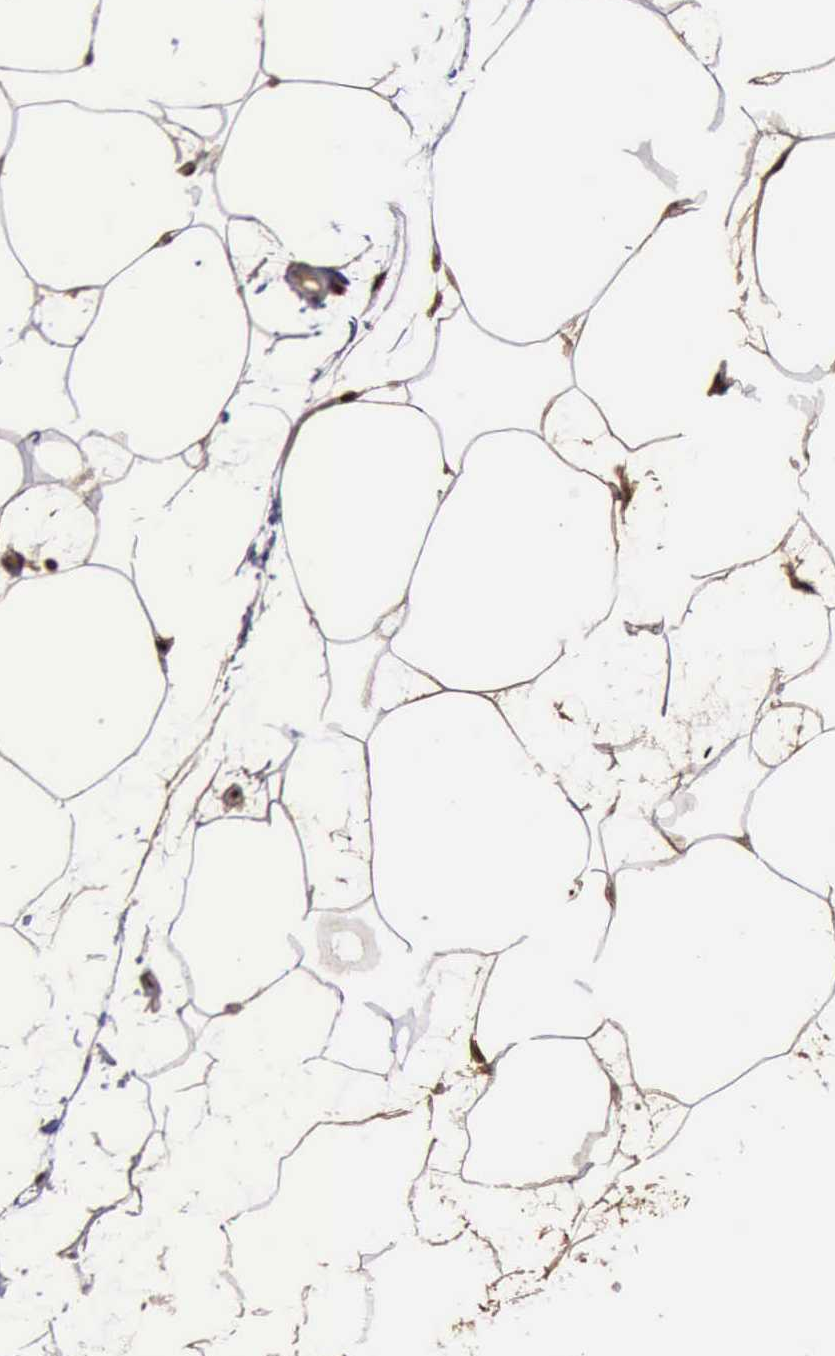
{"staining": {"intensity": "strong", "quantity": ">75%", "location": "nuclear"}, "tissue": "adipose tissue", "cell_type": "Adipocytes", "image_type": "normal", "snomed": [{"axis": "morphology", "description": "Normal tissue, NOS"}, {"axis": "morphology", "description": "Duct carcinoma"}, {"axis": "topography", "description": "Breast"}, {"axis": "topography", "description": "Adipose tissue"}], "caption": "IHC histopathology image of unremarkable human adipose tissue stained for a protein (brown), which demonstrates high levels of strong nuclear expression in approximately >75% of adipocytes.", "gene": "TRMT2A", "patient": {"sex": "female", "age": 37}}